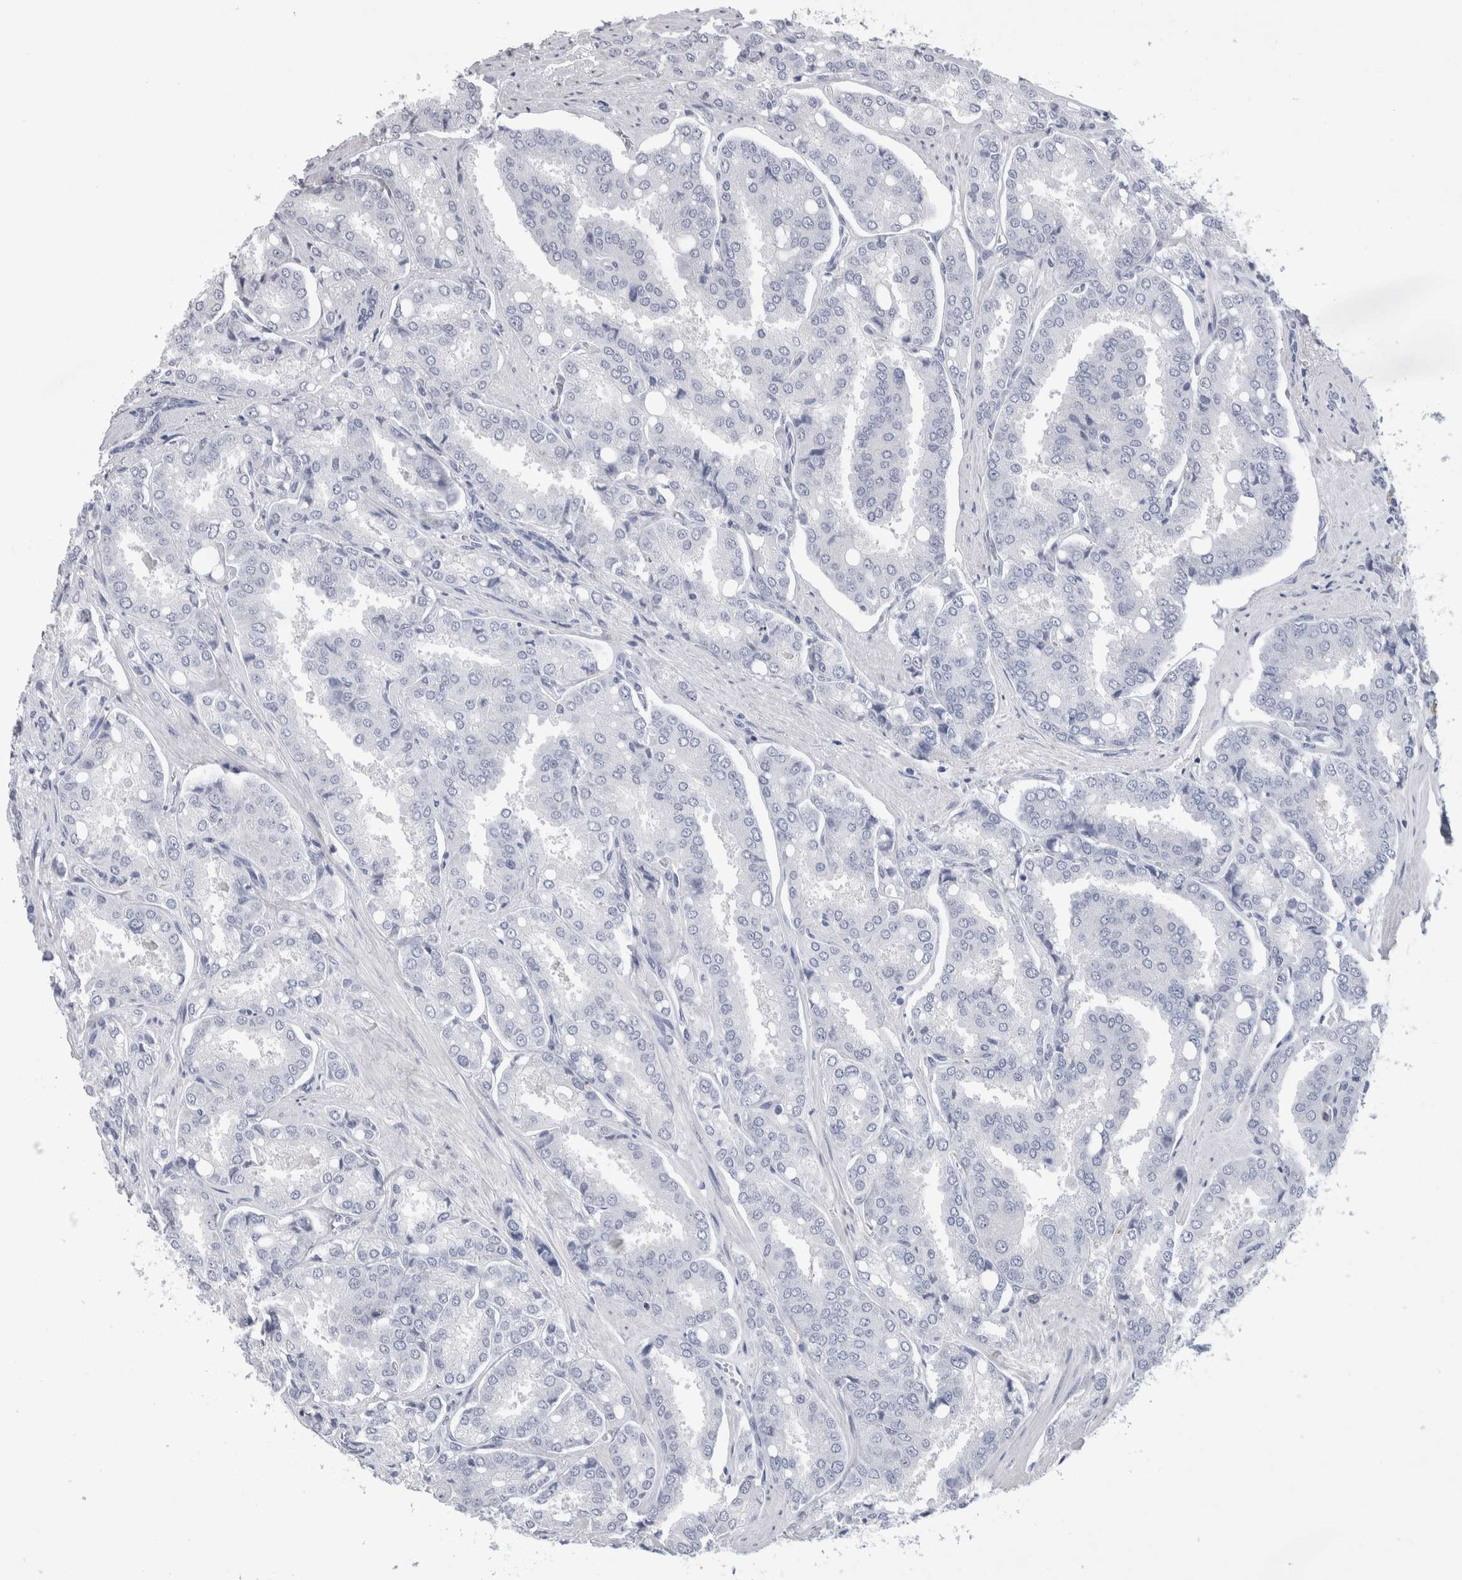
{"staining": {"intensity": "negative", "quantity": "none", "location": "none"}, "tissue": "prostate cancer", "cell_type": "Tumor cells", "image_type": "cancer", "snomed": [{"axis": "morphology", "description": "Adenocarcinoma, High grade"}, {"axis": "topography", "description": "Prostate"}], "caption": "This photomicrograph is of prostate high-grade adenocarcinoma stained with IHC to label a protein in brown with the nuclei are counter-stained blue. There is no expression in tumor cells.", "gene": "LURAP1L", "patient": {"sex": "male", "age": 50}}